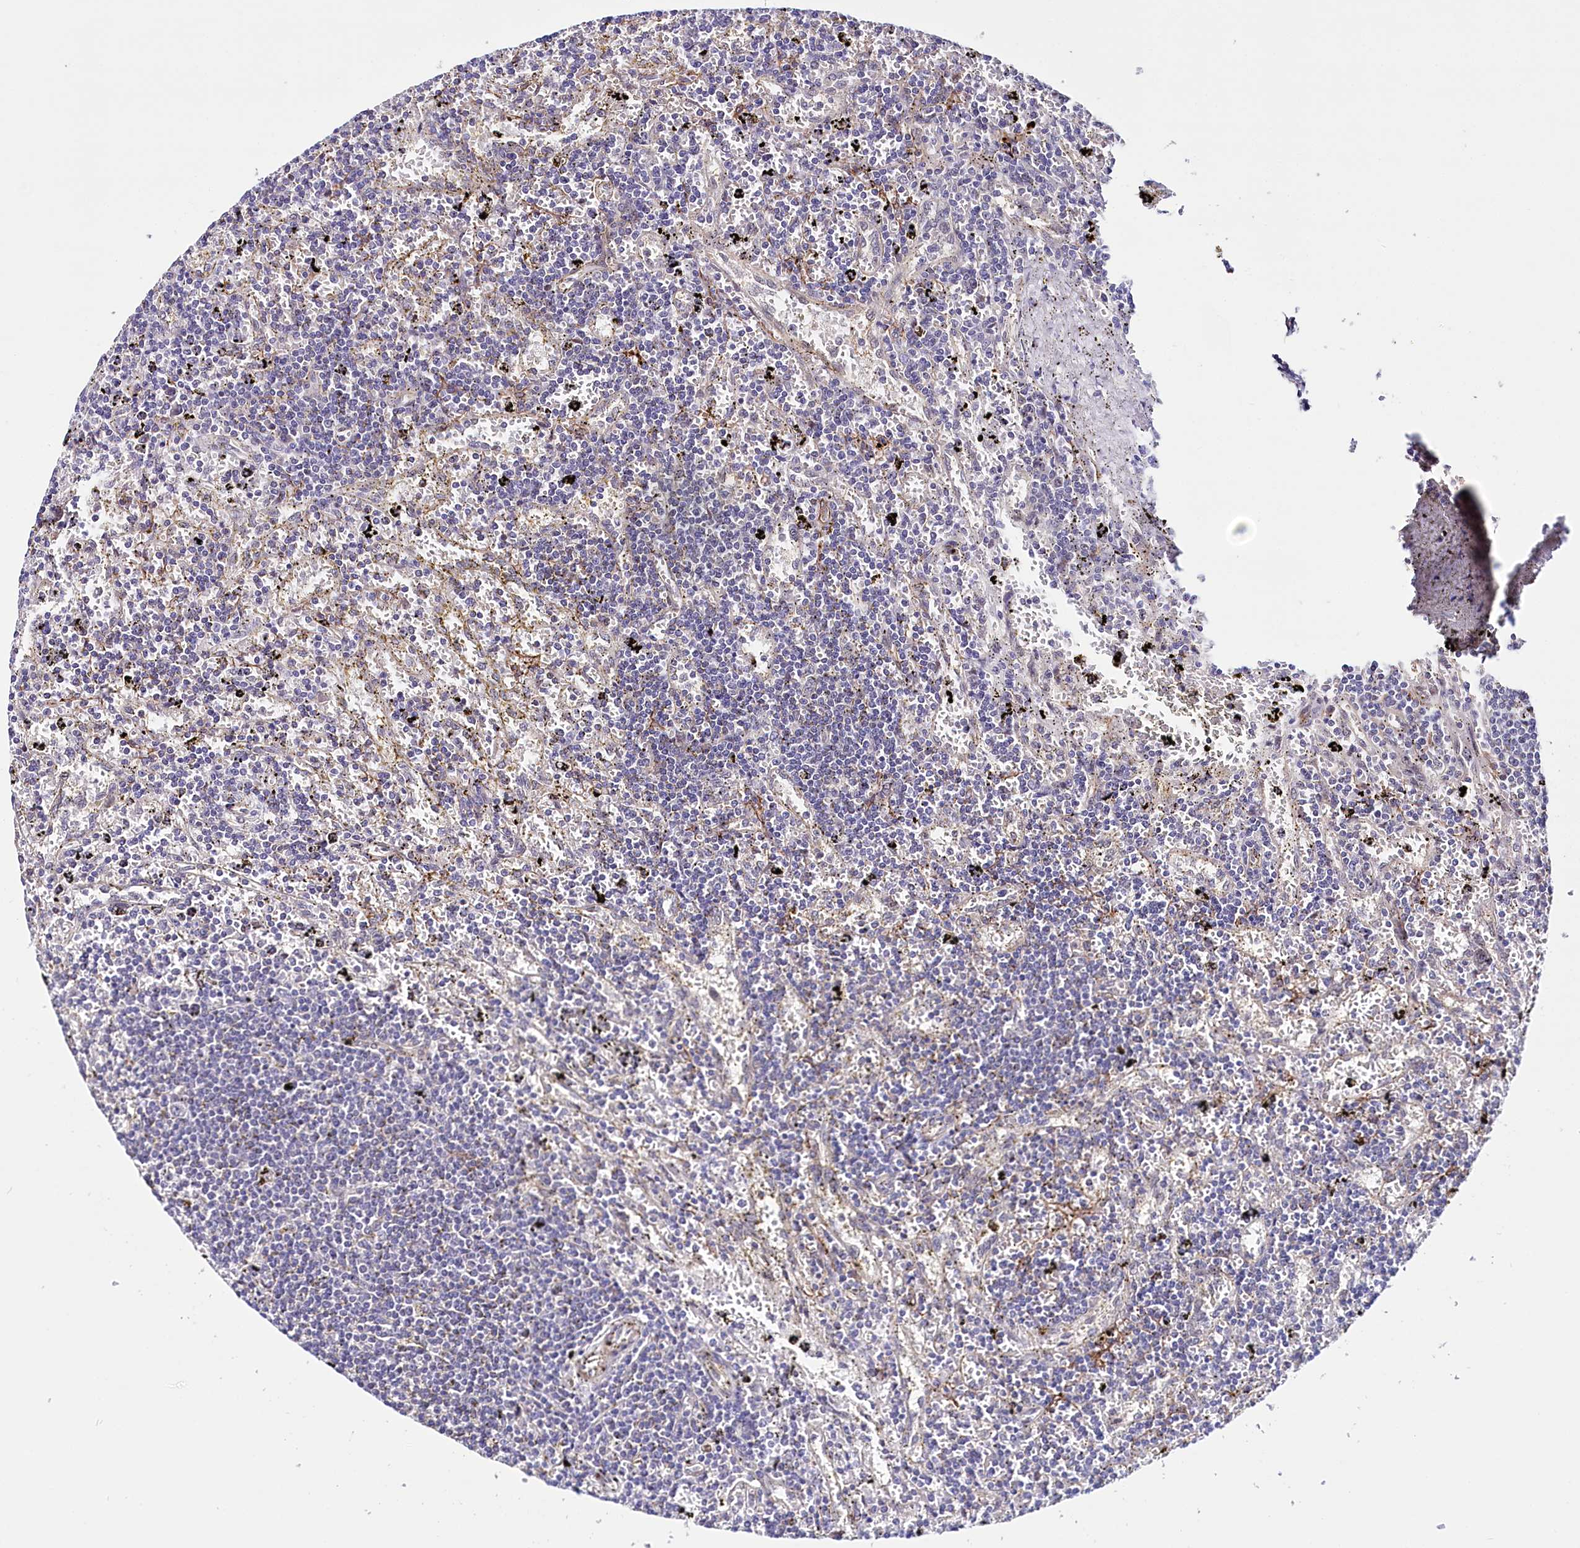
{"staining": {"intensity": "negative", "quantity": "none", "location": "none"}, "tissue": "lymphoma", "cell_type": "Tumor cells", "image_type": "cancer", "snomed": [{"axis": "morphology", "description": "Malignant lymphoma, non-Hodgkin's type, Low grade"}, {"axis": "topography", "description": "Spleen"}], "caption": "DAB immunohistochemical staining of low-grade malignant lymphoma, non-Hodgkin's type reveals no significant staining in tumor cells. The staining is performed using DAB (3,3'-diaminobenzidine) brown chromogen with nuclei counter-stained in using hematoxylin.", "gene": "PPP2R5B", "patient": {"sex": "male", "age": 76}}